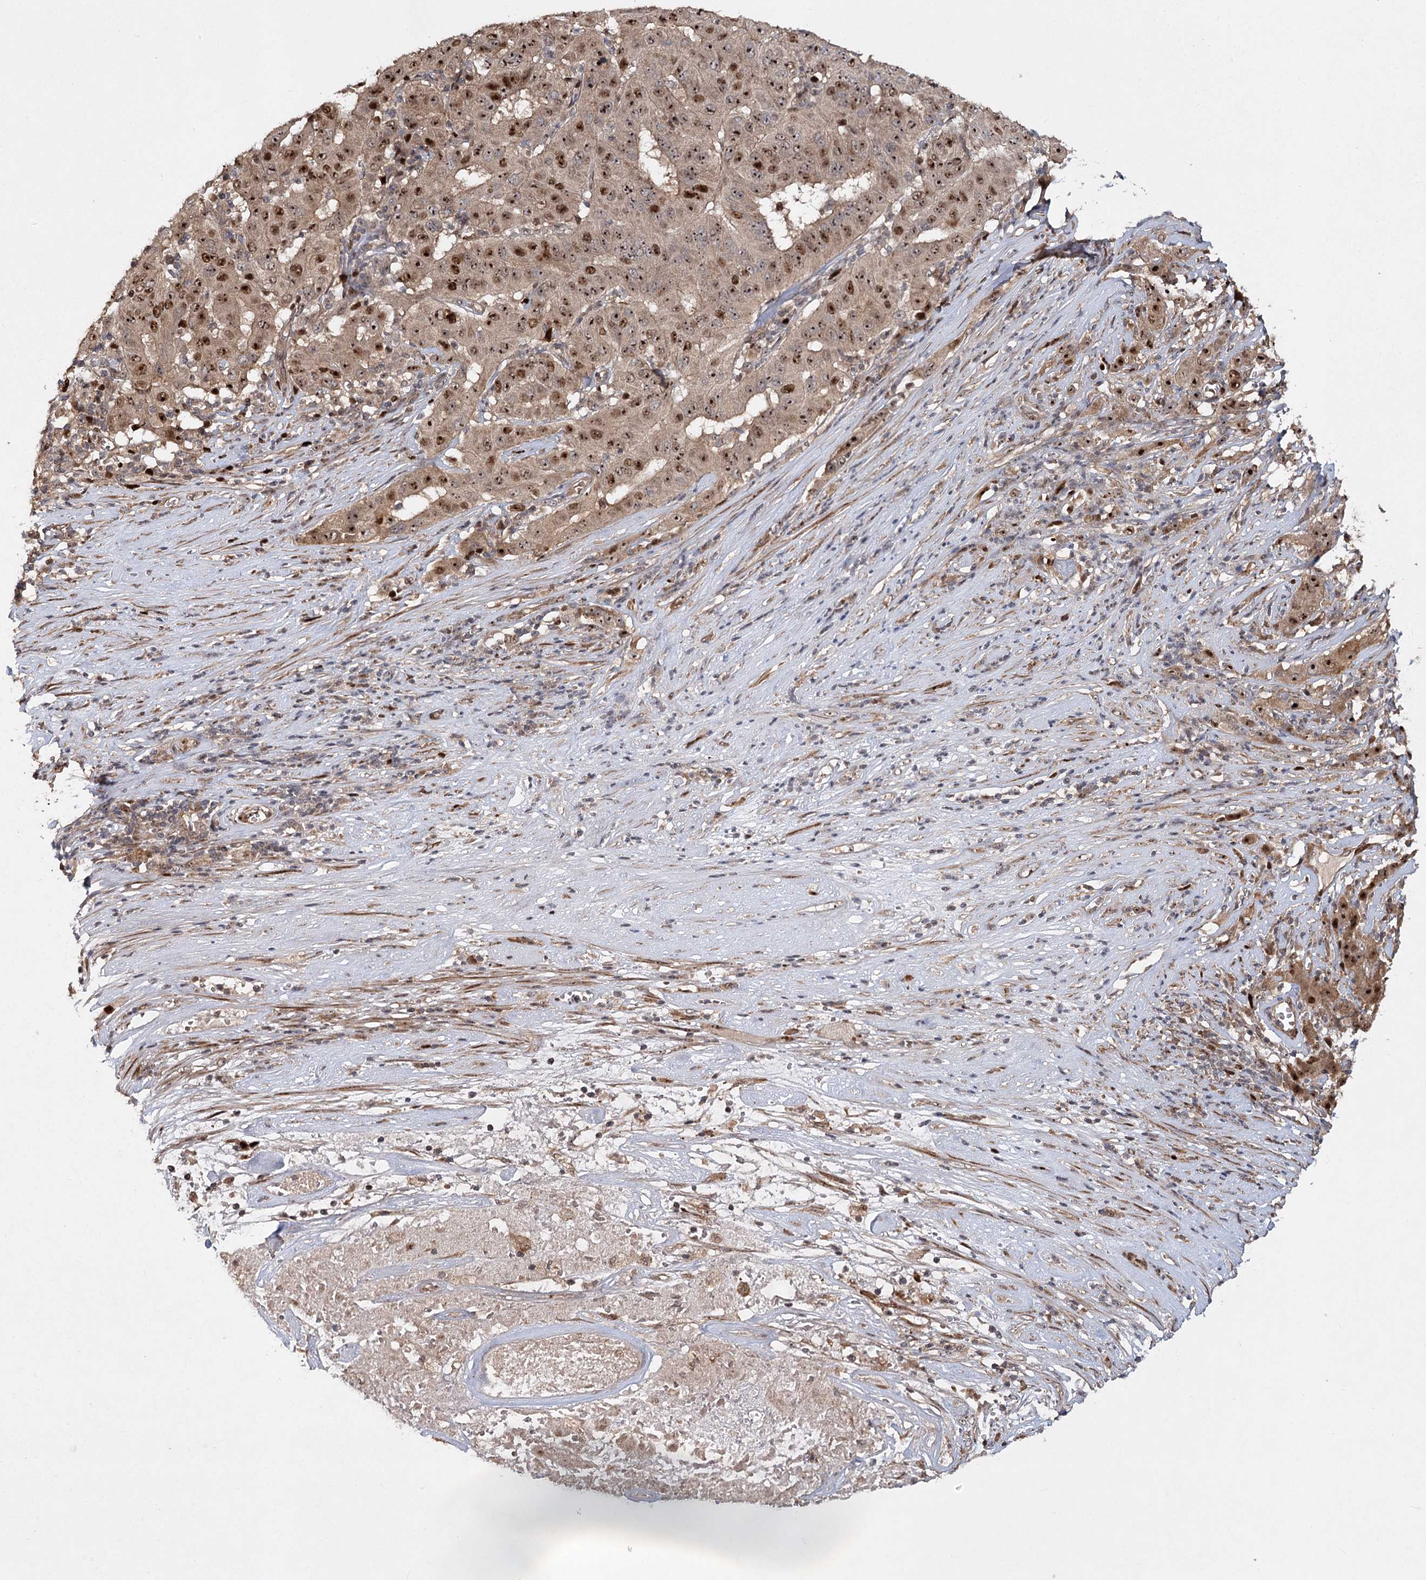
{"staining": {"intensity": "strong", "quantity": ">75%", "location": "cytoplasmic/membranous,nuclear"}, "tissue": "pancreatic cancer", "cell_type": "Tumor cells", "image_type": "cancer", "snomed": [{"axis": "morphology", "description": "Adenocarcinoma, NOS"}, {"axis": "topography", "description": "Pancreas"}], "caption": "A high amount of strong cytoplasmic/membranous and nuclear positivity is appreciated in approximately >75% of tumor cells in pancreatic cancer (adenocarcinoma) tissue.", "gene": "PIK3C2A", "patient": {"sex": "male", "age": 63}}